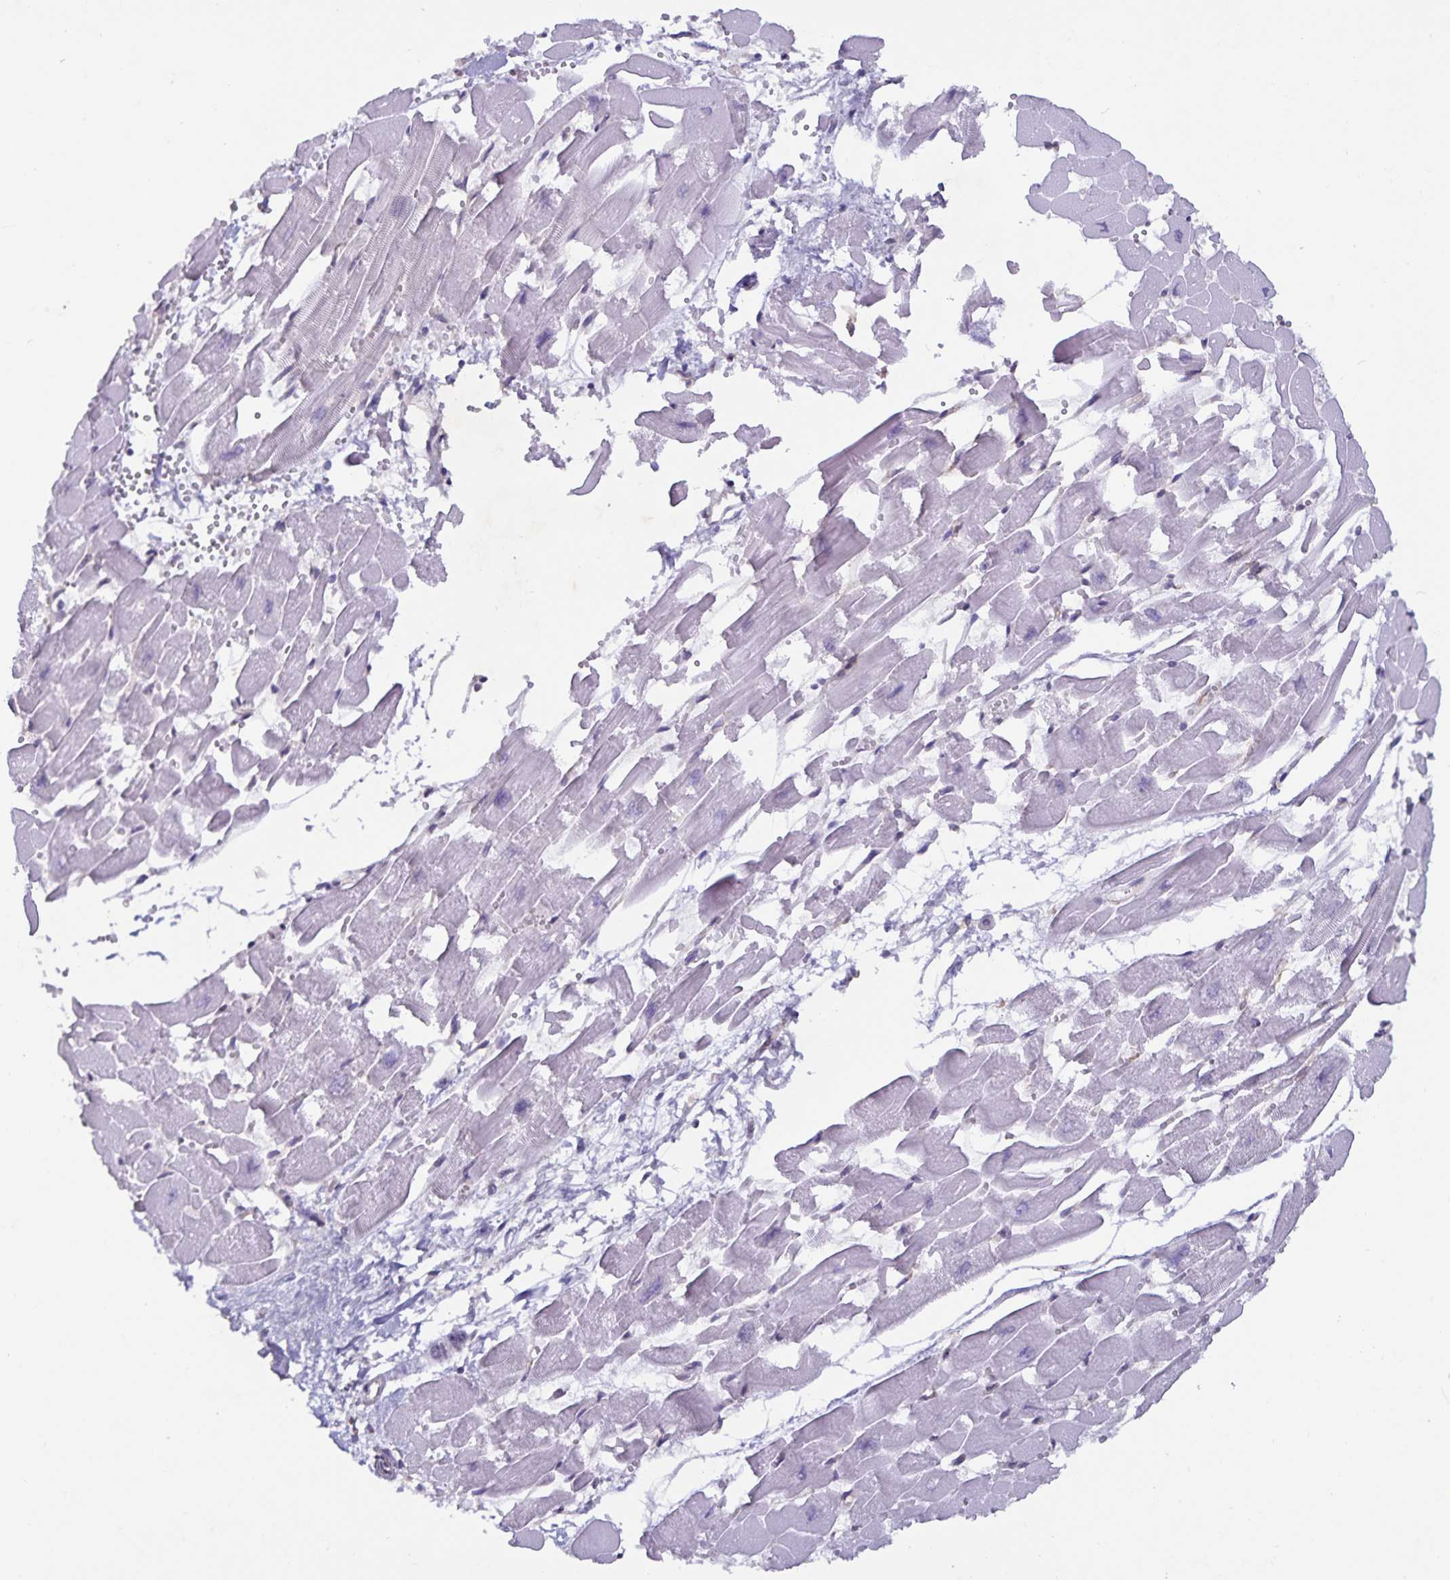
{"staining": {"intensity": "negative", "quantity": "none", "location": "none"}, "tissue": "heart muscle", "cell_type": "Cardiomyocytes", "image_type": "normal", "snomed": [{"axis": "morphology", "description": "Normal tissue, NOS"}, {"axis": "topography", "description": "Heart"}], "caption": "Immunohistochemistry micrograph of unremarkable heart muscle stained for a protein (brown), which shows no positivity in cardiomyocytes.", "gene": "FAM120A", "patient": {"sex": "female", "age": 52}}